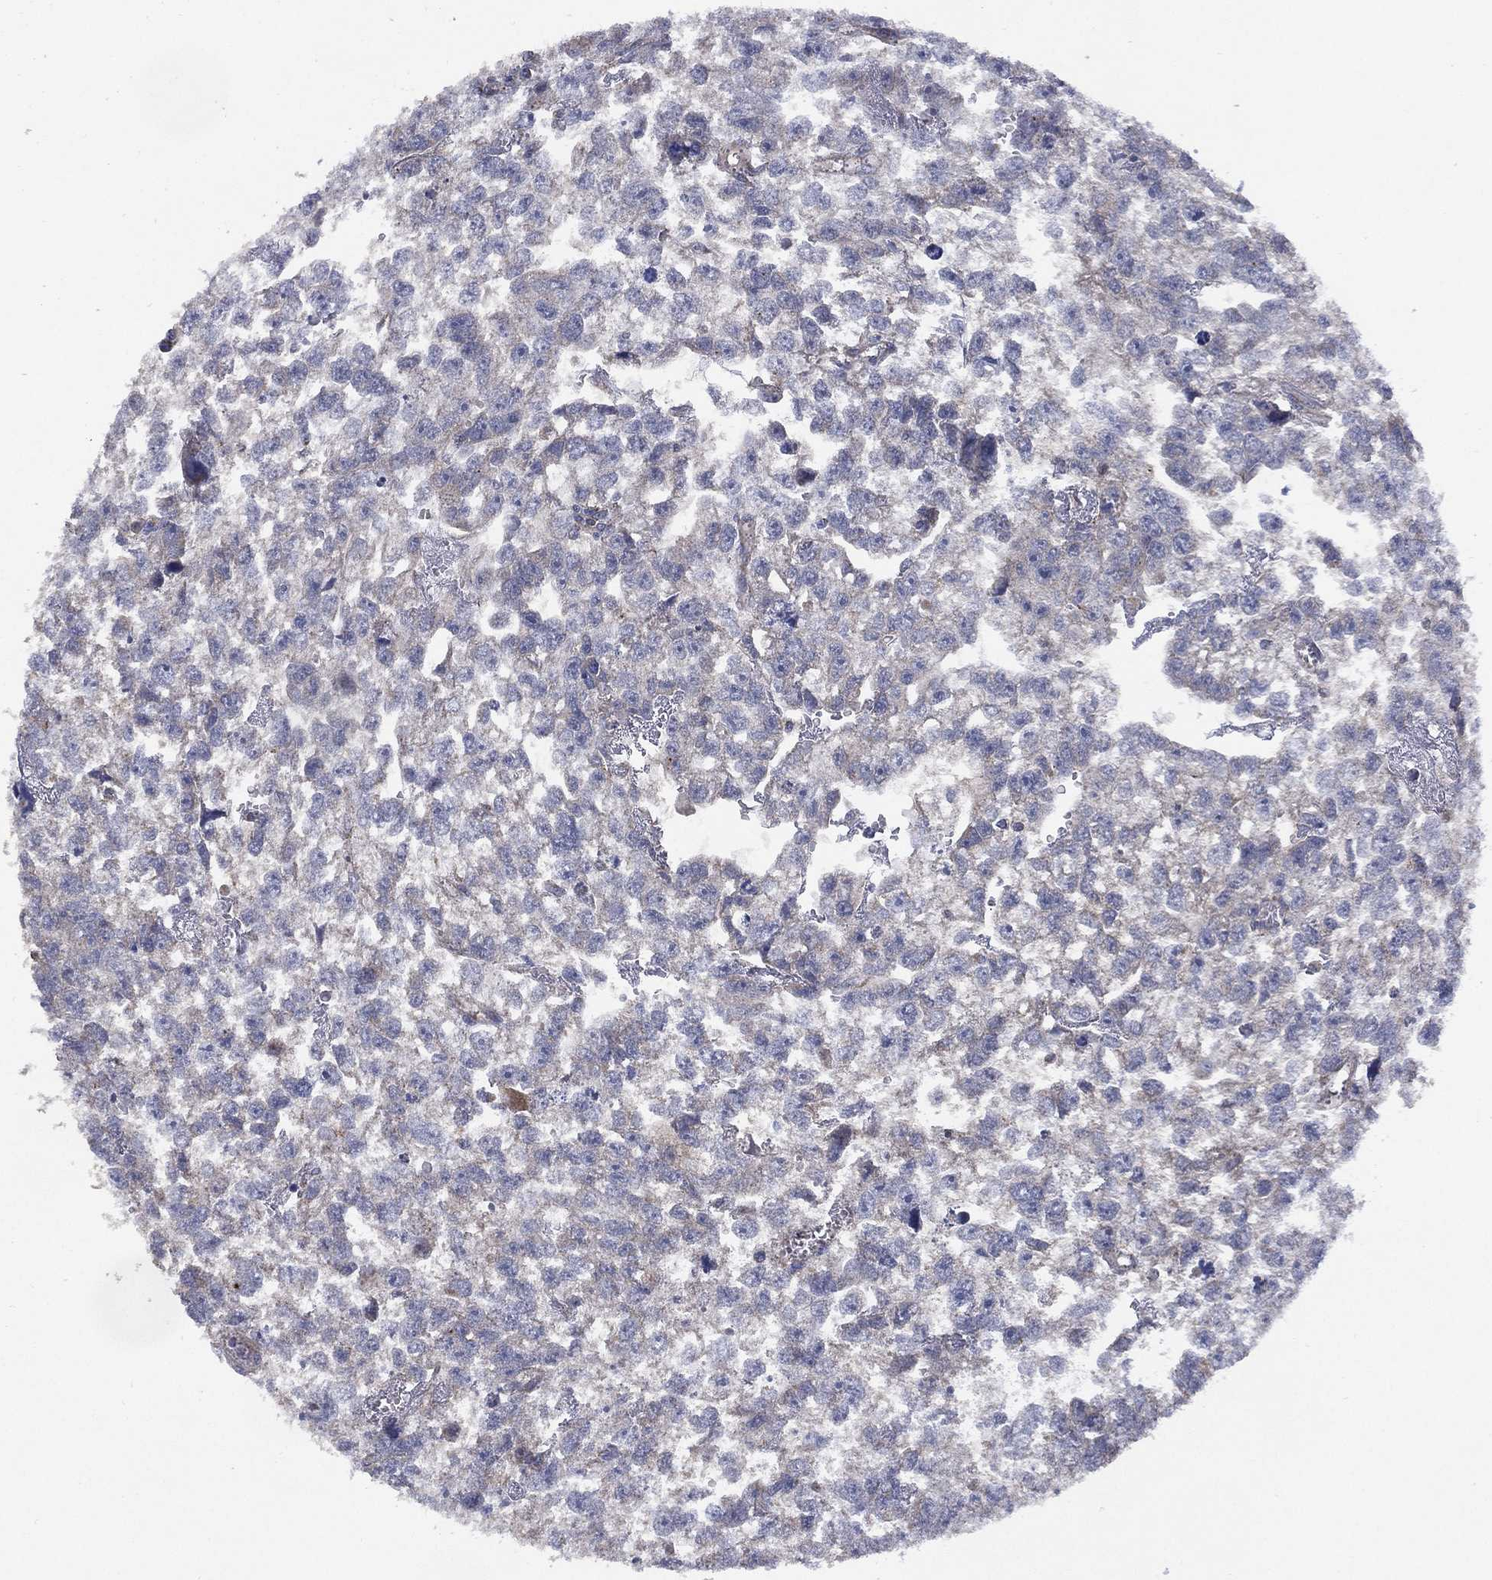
{"staining": {"intensity": "negative", "quantity": "none", "location": "none"}, "tissue": "testis cancer", "cell_type": "Tumor cells", "image_type": "cancer", "snomed": [{"axis": "morphology", "description": "Carcinoma, Embryonal, NOS"}, {"axis": "morphology", "description": "Teratoma, malignant, NOS"}, {"axis": "topography", "description": "Testis"}], "caption": "There is no significant staining in tumor cells of embryonal carcinoma (testis). (Immunohistochemistry, brightfield microscopy, high magnification).", "gene": "PPP2R5A", "patient": {"sex": "male", "age": 44}}